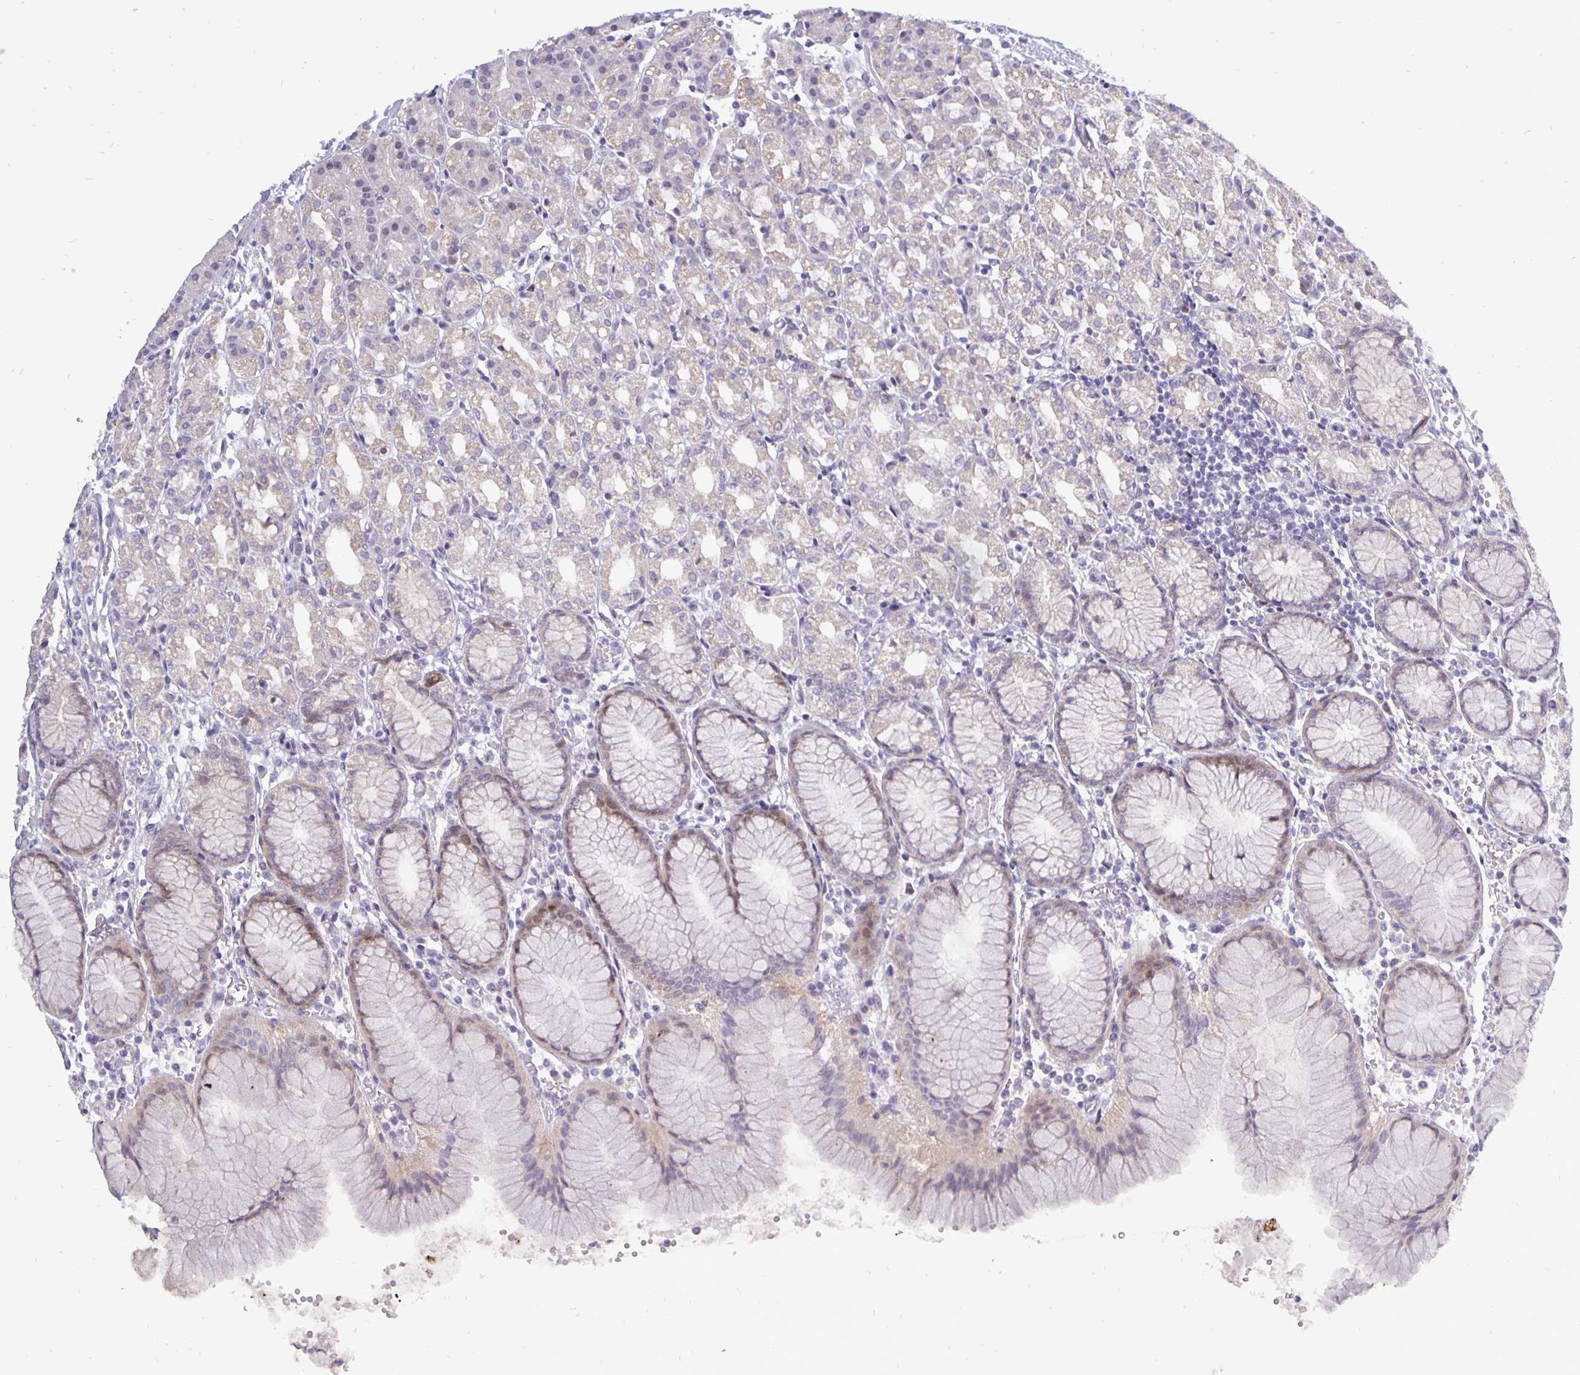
{"staining": {"intensity": "weak", "quantity": "<25%", "location": "cytoplasmic/membranous"}, "tissue": "stomach", "cell_type": "Glandular cells", "image_type": "normal", "snomed": [{"axis": "morphology", "description": "Normal tissue, NOS"}, {"axis": "topography", "description": "Stomach"}], "caption": "Immunohistochemical staining of normal human stomach shows no significant expression in glandular cells.", "gene": "ERBB2", "patient": {"sex": "female", "age": 57}}